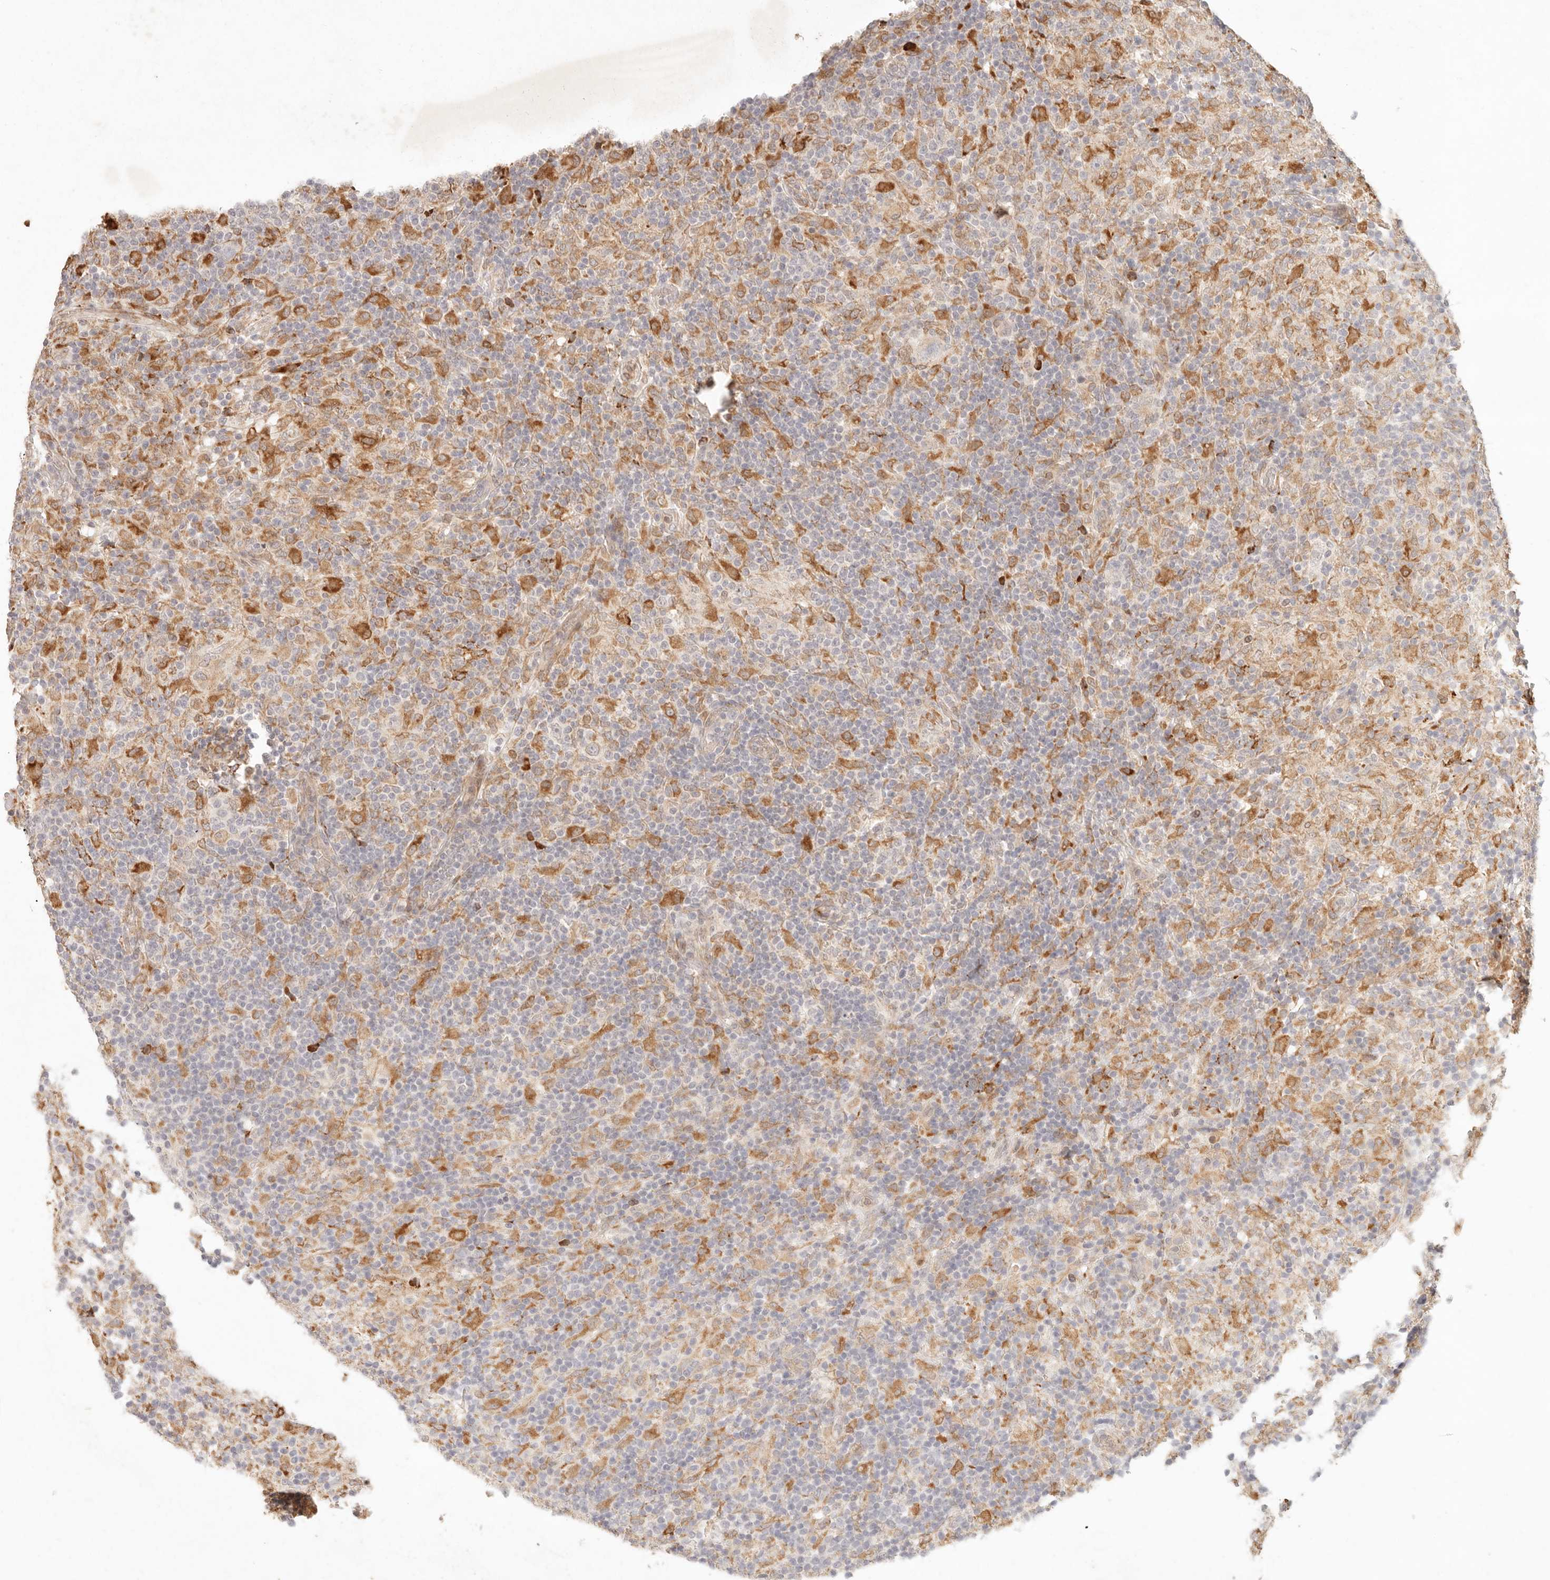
{"staining": {"intensity": "negative", "quantity": "none", "location": "none"}, "tissue": "lymphoma", "cell_type": "Tumor cells", "image_type": "cancer", "snomed": [{"axis": "morphology", "description": "Hodgkin's disease, NOS"}, {"axis": "topography", "description": "Lymph node"}], "caption": "IHC of Hodgkin's disease exhibits no positivity in tumor cells.", "gene": "C1orf127", "patient": {"sex": "male", "age": 70}}